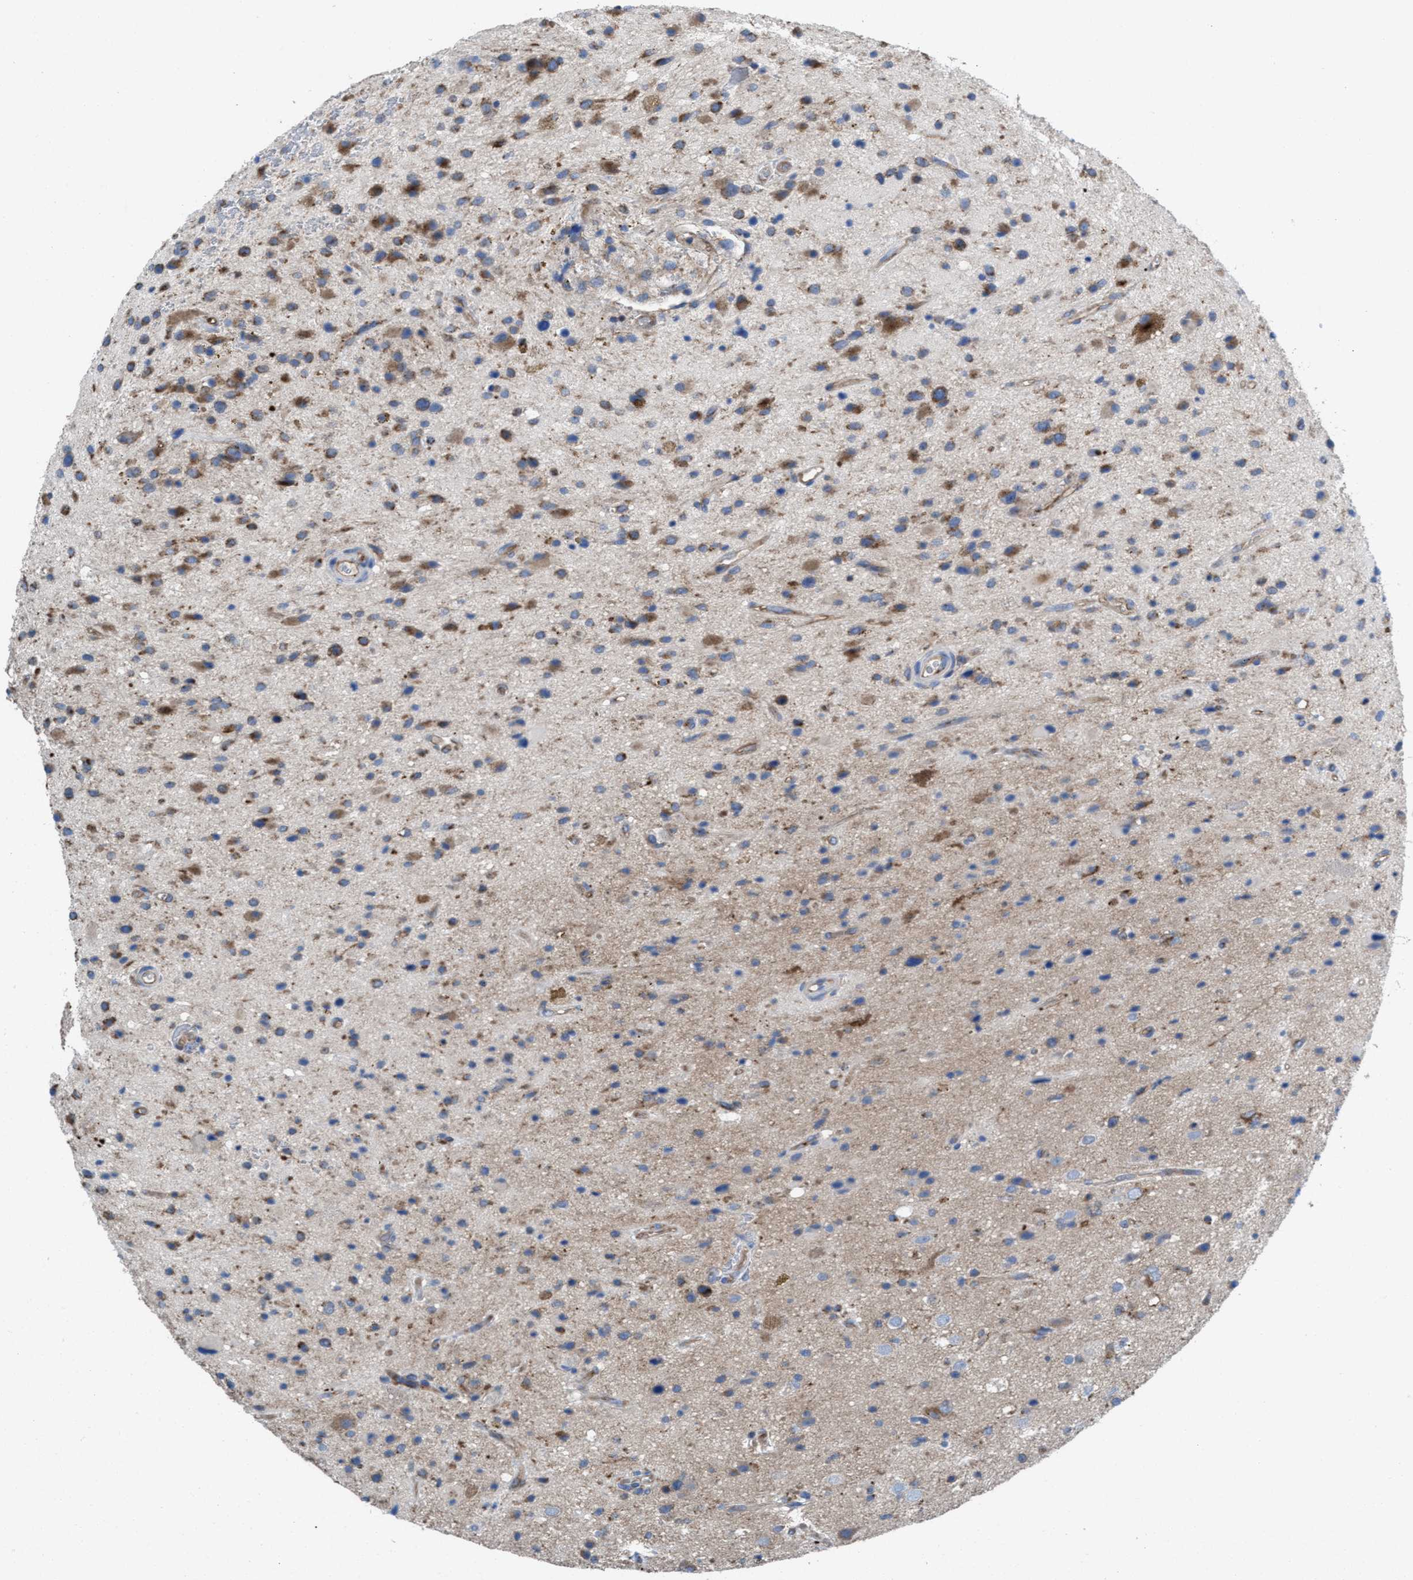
{"staining": {"intensity": "moderate", "quantity": ">75%", "location": "cytoplasmic/membranous"}, "tissue": "glioma", "cell_type": "Tumor cells", "image_type": "cancer", "snomed": [{"axis": "morphology", "description": "Glioma, malignant, High grade"}, {"axis": "topography", "description": "Brain"}], "caption": "A brown stain labels moderate cytoplasmic/membranous positivity of a protein in human malignant high-grade glioma tumor cells.", "gene": "NYAP1", "patient": {"sex": "male", "age": 33}}